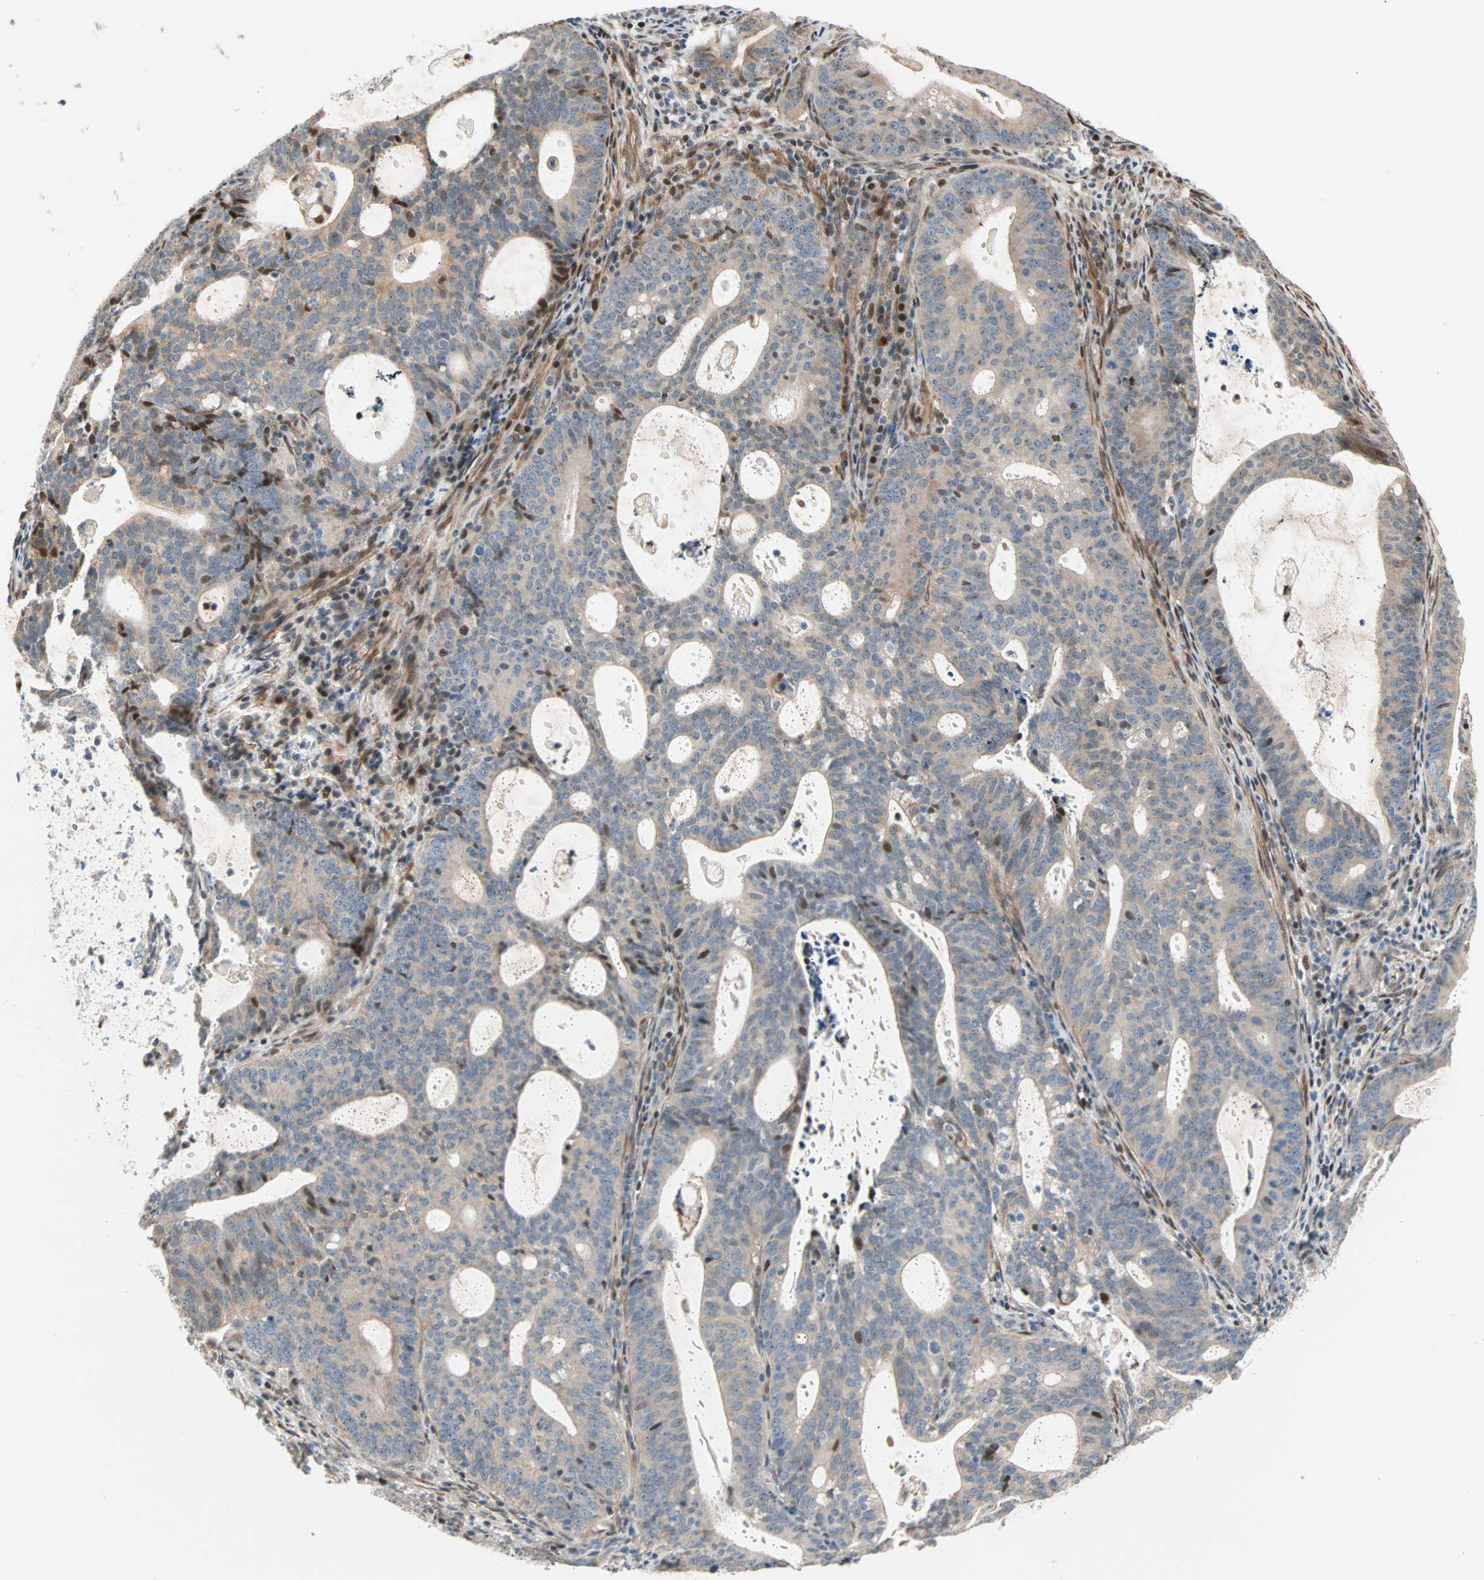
{"staining": {"intensity": "weak", "quantity": ">75%", "location": "cytoplasmic/membranous"}, "tissue": "endometrial cancer", "cell_type": "Tumor cells", "image_type": "cancer", "snomed": [{"axis": "morphology", "description": "Adenocarcinoma, NOS"}, {"axis": "topography", "description": "Uterus"}], "caption": "A low amount of weak cytoplasmic/membranous positivity is identified in about >75% of tumor cells in endometrial cancer tissue.", "gene": "HECW1", "patient": {"sex": "female", "age": 83}}